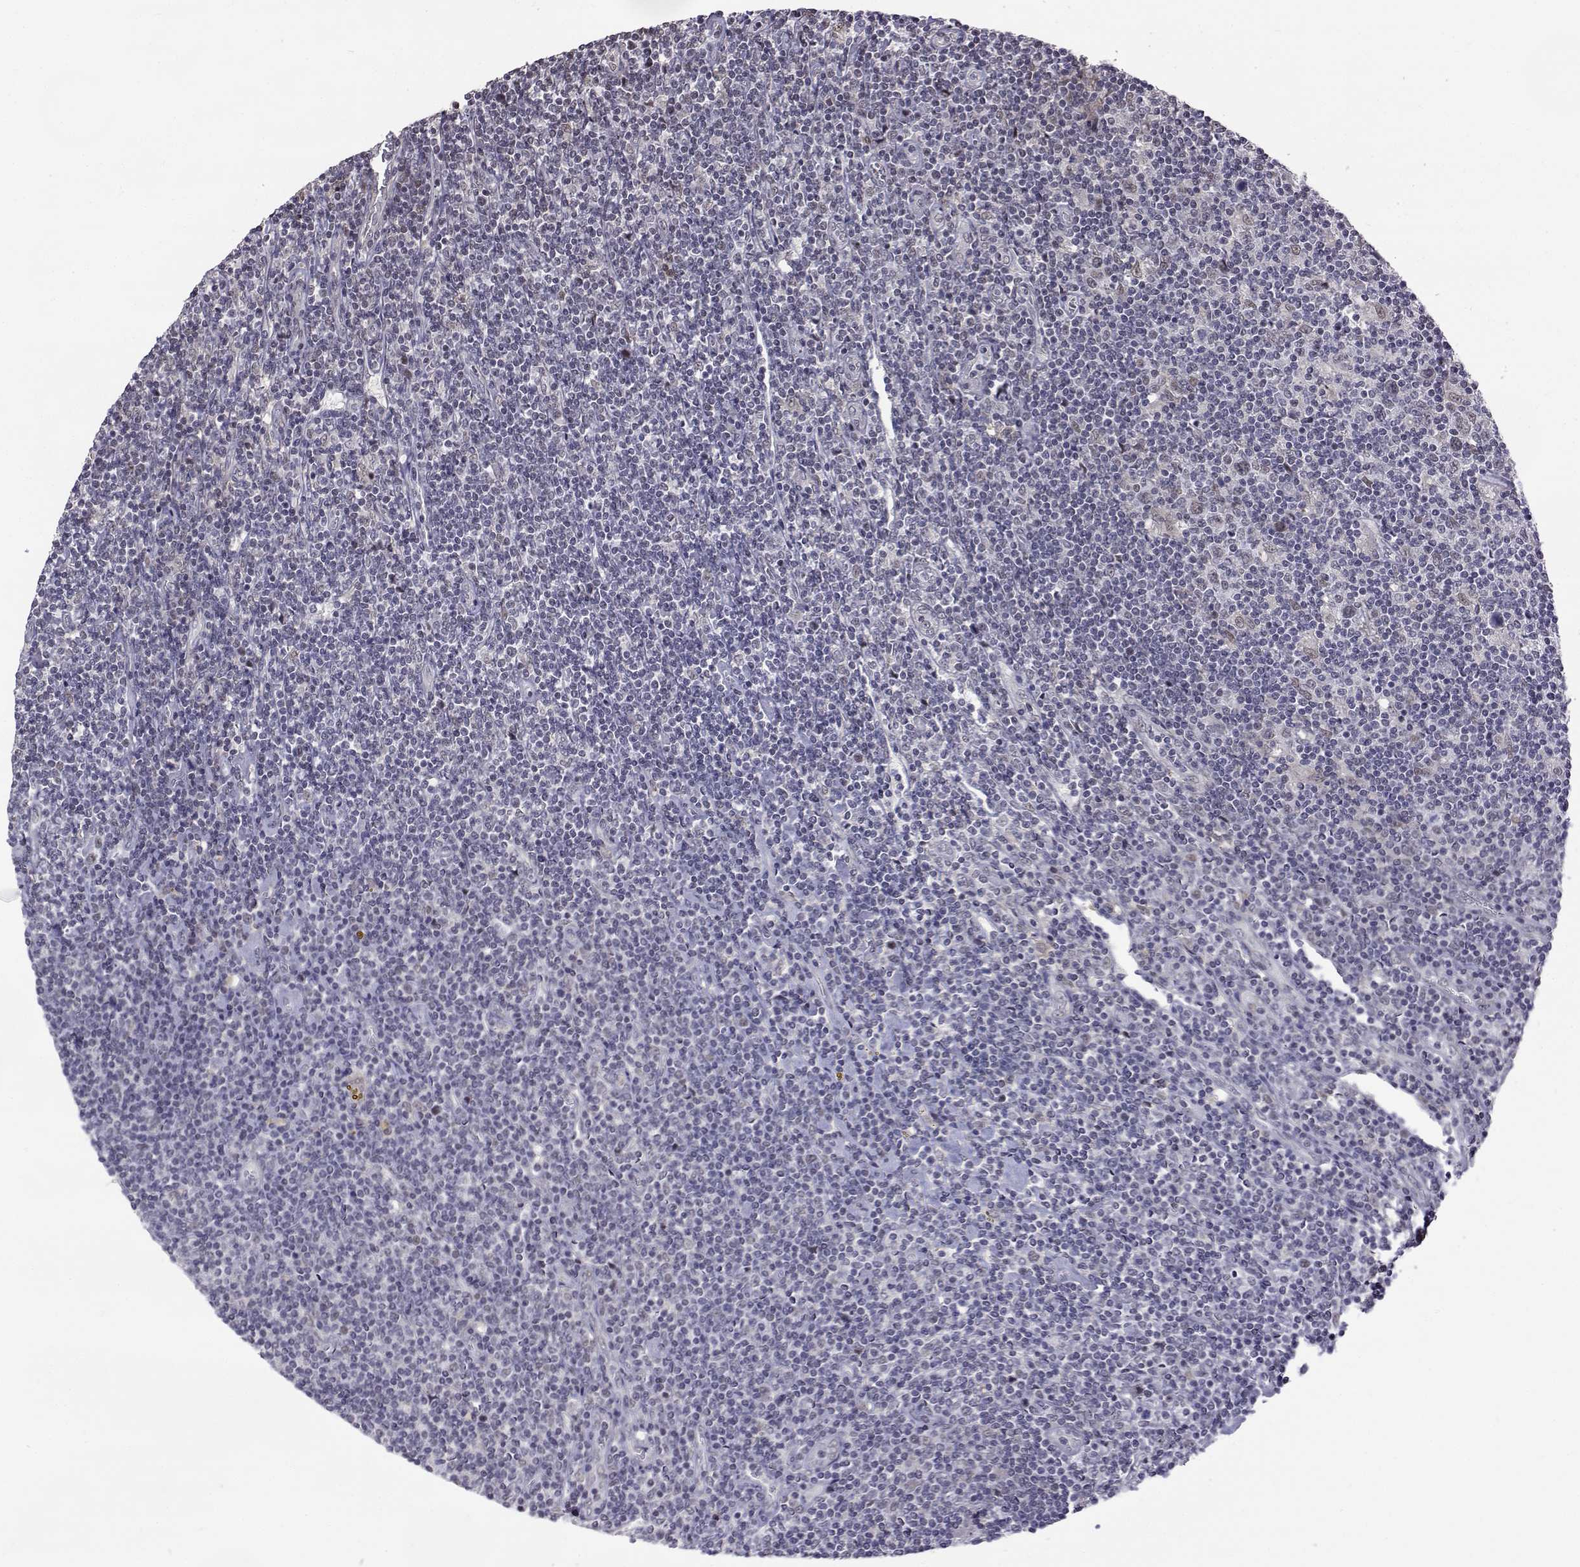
{"staining": {"intensity": "negative", "quantity": "none", "location": "none"}, "tissue": "lymphoma", "cell_type": "Tumor cells", "image_type": "cancer", "snomed": [{"axis": "morphology", "description": "Hodgkin's disease, NOS"}, {"axis": "topography", "description": "Lymph node"}], "caption": "Immunohistochemical staining of Hodgkin's disease displays no significant positivity in tumor cells.", "gene": "ITGA7", "patient": {"sex": "male", "age": 40}}